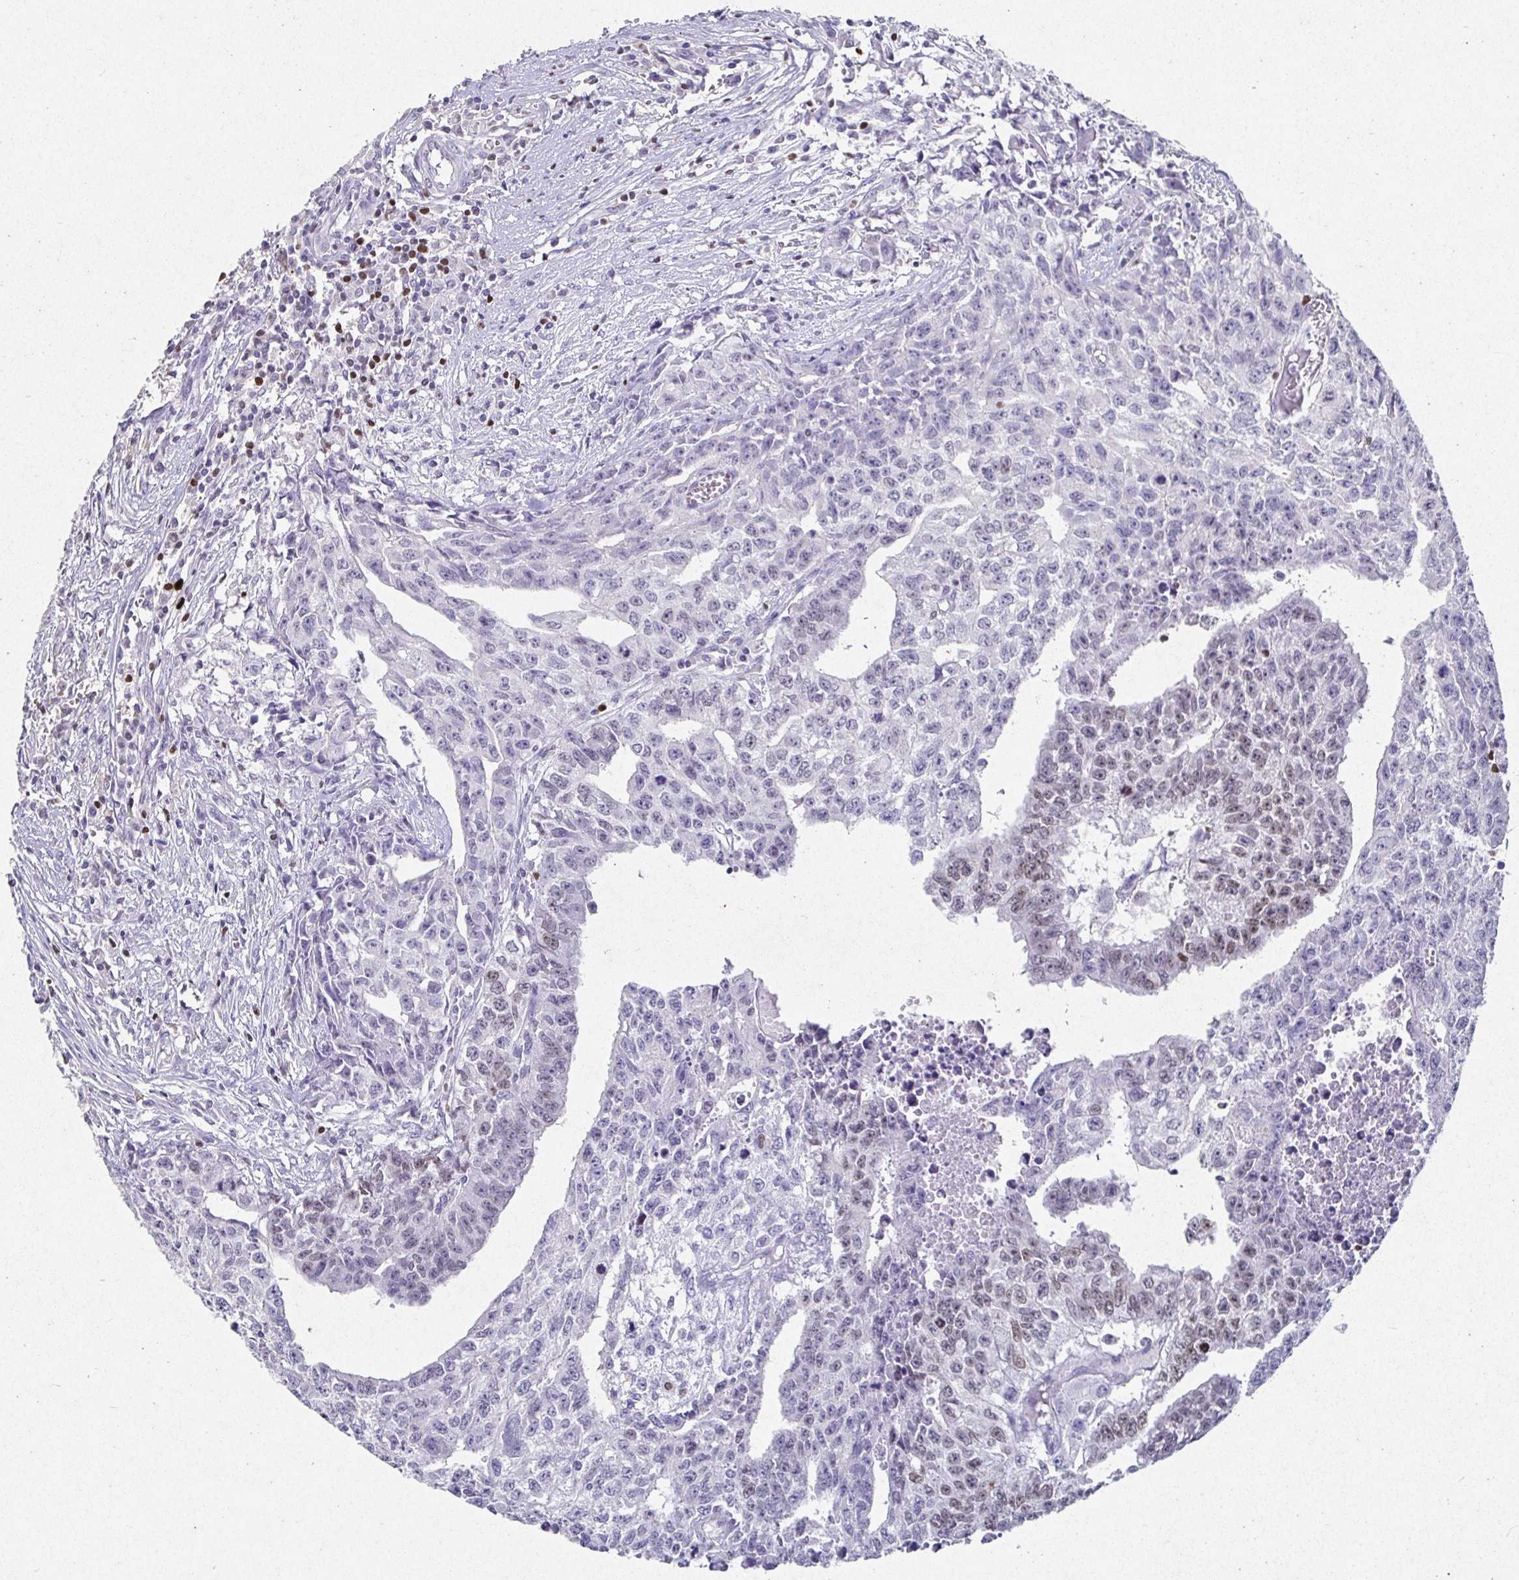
{"staining": {"intensity": "negative", "quantity": "none", "location": "none"}, "tissue": "testis cancer", "cell_type": "Tumor cells", "image_type": "cancer", "snomed": [{"axis": "morphology", "description": "Carcinoma, Embryonal, NOS"}, {"axis": "morphology", "description": "Teratoma, malignant, NOS"}, {"axis": "topography", "description": "Testis"}], "caption": "The immunohistochemistry micrograph has no significant expression in tumor cells of testis teratoma (malignant) tissue.", "gene": "SATB1", "patient": {"sex": "male", "age": 24}}